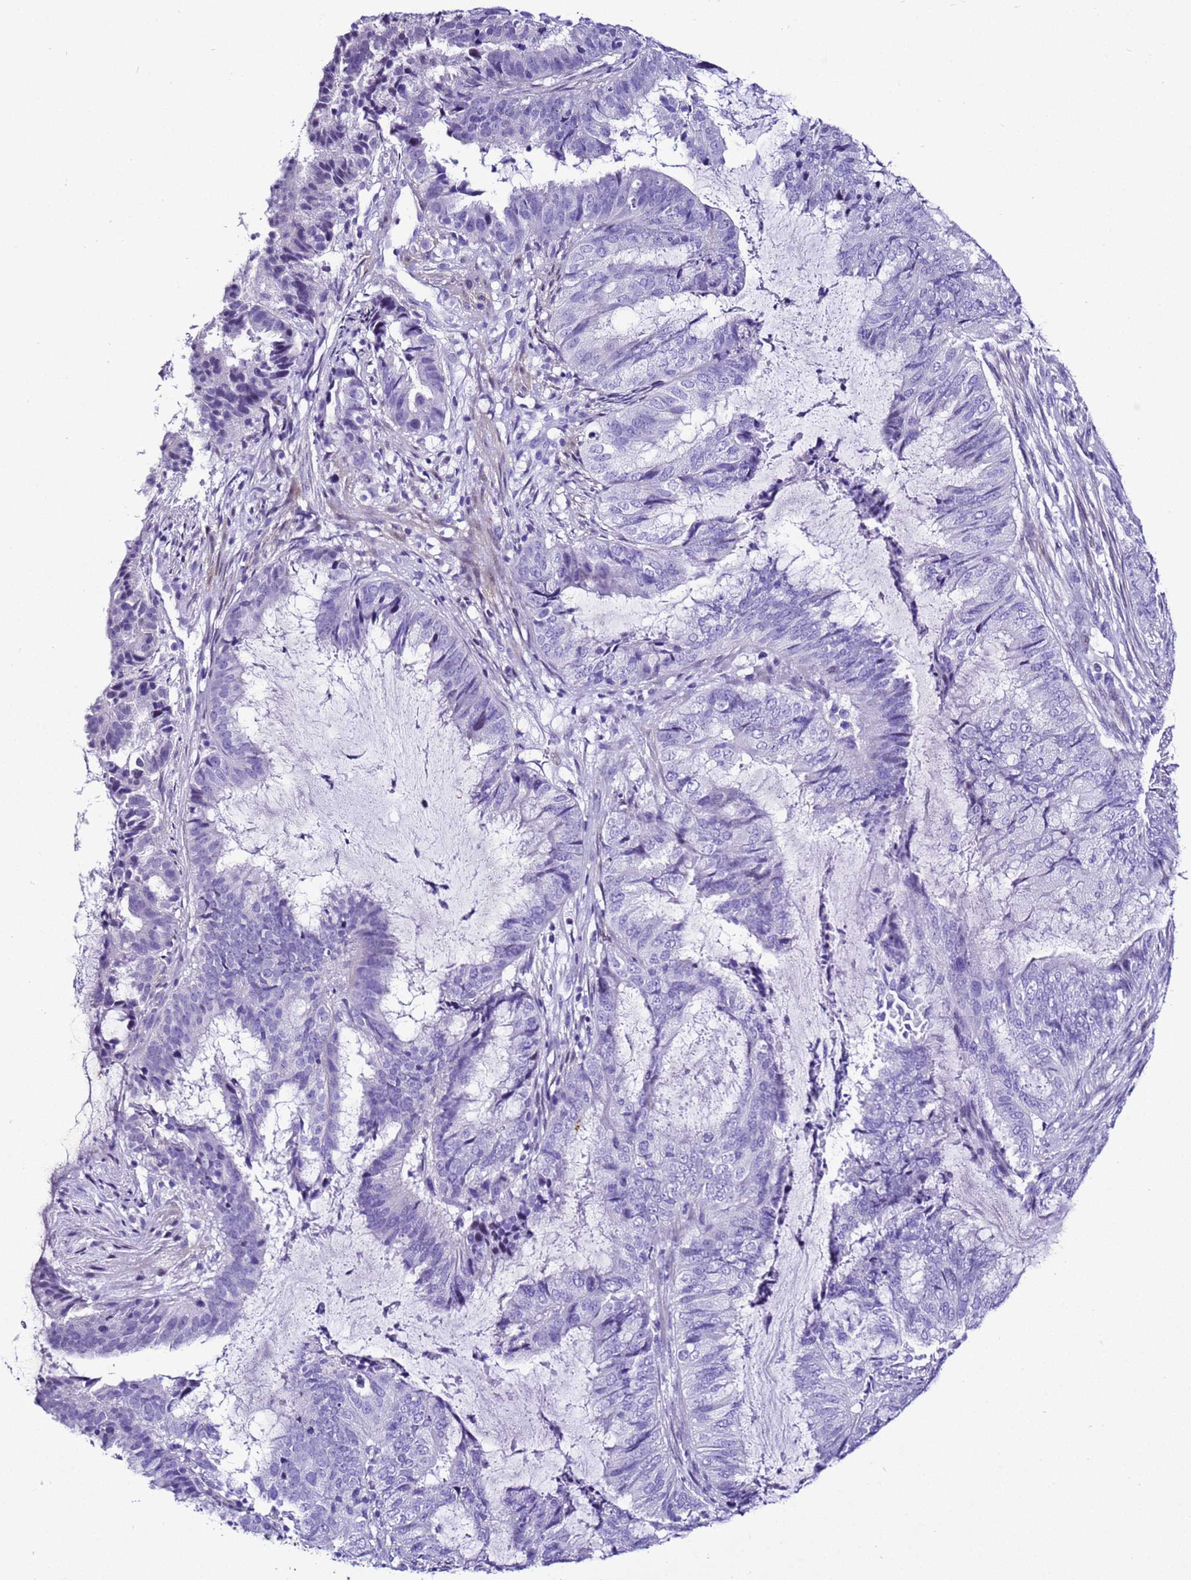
{"staining": {"intensity": "negative", "quantity": "none", "location": "none"}, "tissue": "endometrial cancer", "cell_type": "Tumor cells", "image_type": "cancer", "snomed": [{"axis": "morphology", "description": "Adenocarcinoma, NOS"}, {"axis": "topography", "description": "Endometrium"}], "caption": "The IHC micrograph has no significant expression in tumor cells of endometrial cancer tissue.", "gene": "ZNF417", "patient": {"sex": "female", "age": 51}}